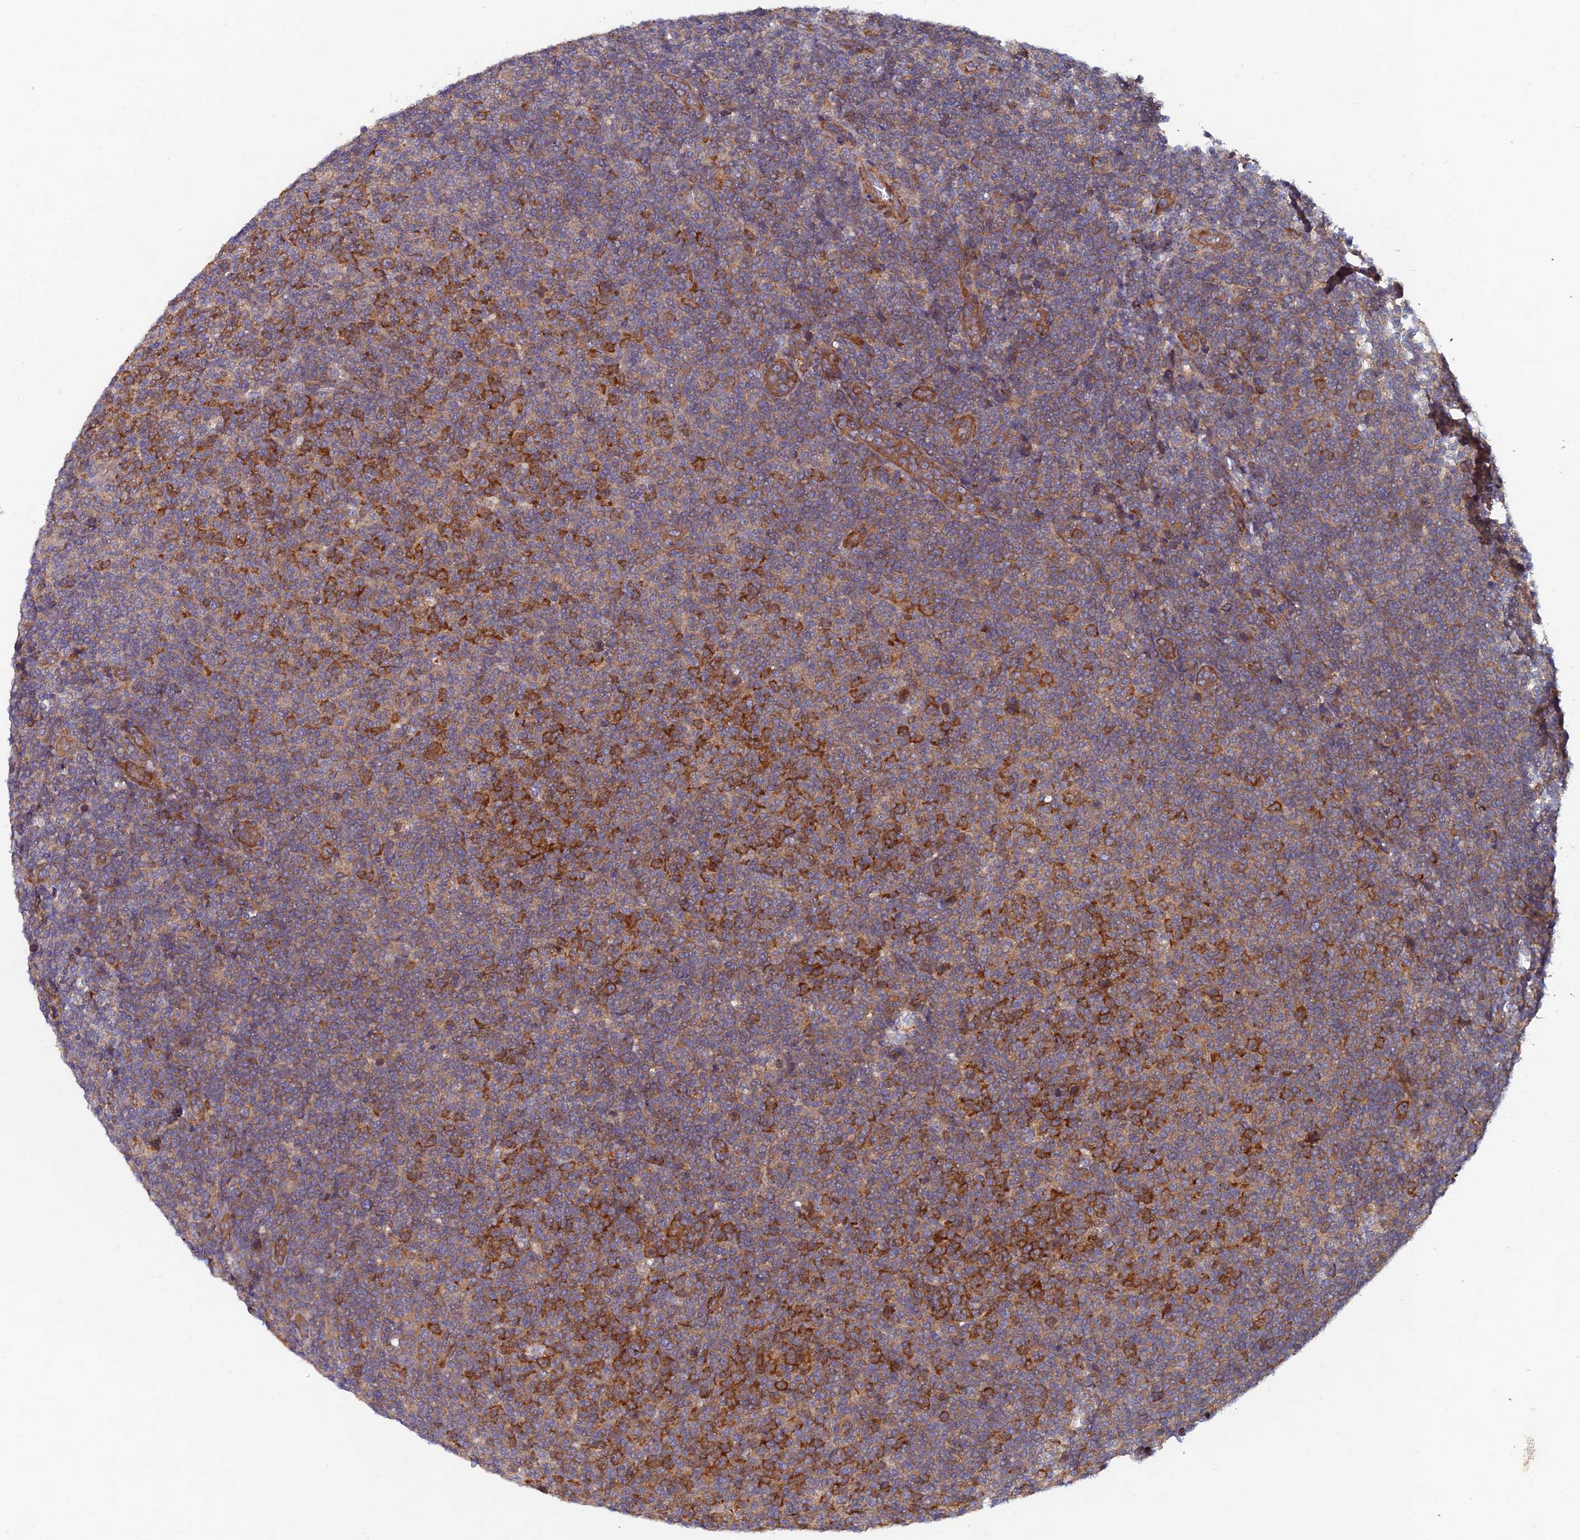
{"staining": {"intensity": "strong", "quantity": "<25%", "location": "cytoplasmic/membranous"}, "tissue": "lymphoma", "cell_type": "Tumor cells", "image_type": "cancer", "snomed": [{"axis": "morphology", "description": "Malignant lymphoma, non-Hodgkin's type, Low grade"}, {"axis": "topography", "description": "Lymph node"}], "caption": "Strong cytoplasmic/membranous expression is present in approximately <25% of tumor cells in lymphoma.", "gene": "NCAPG", "patient": {"sex": "male", "age": 66}}